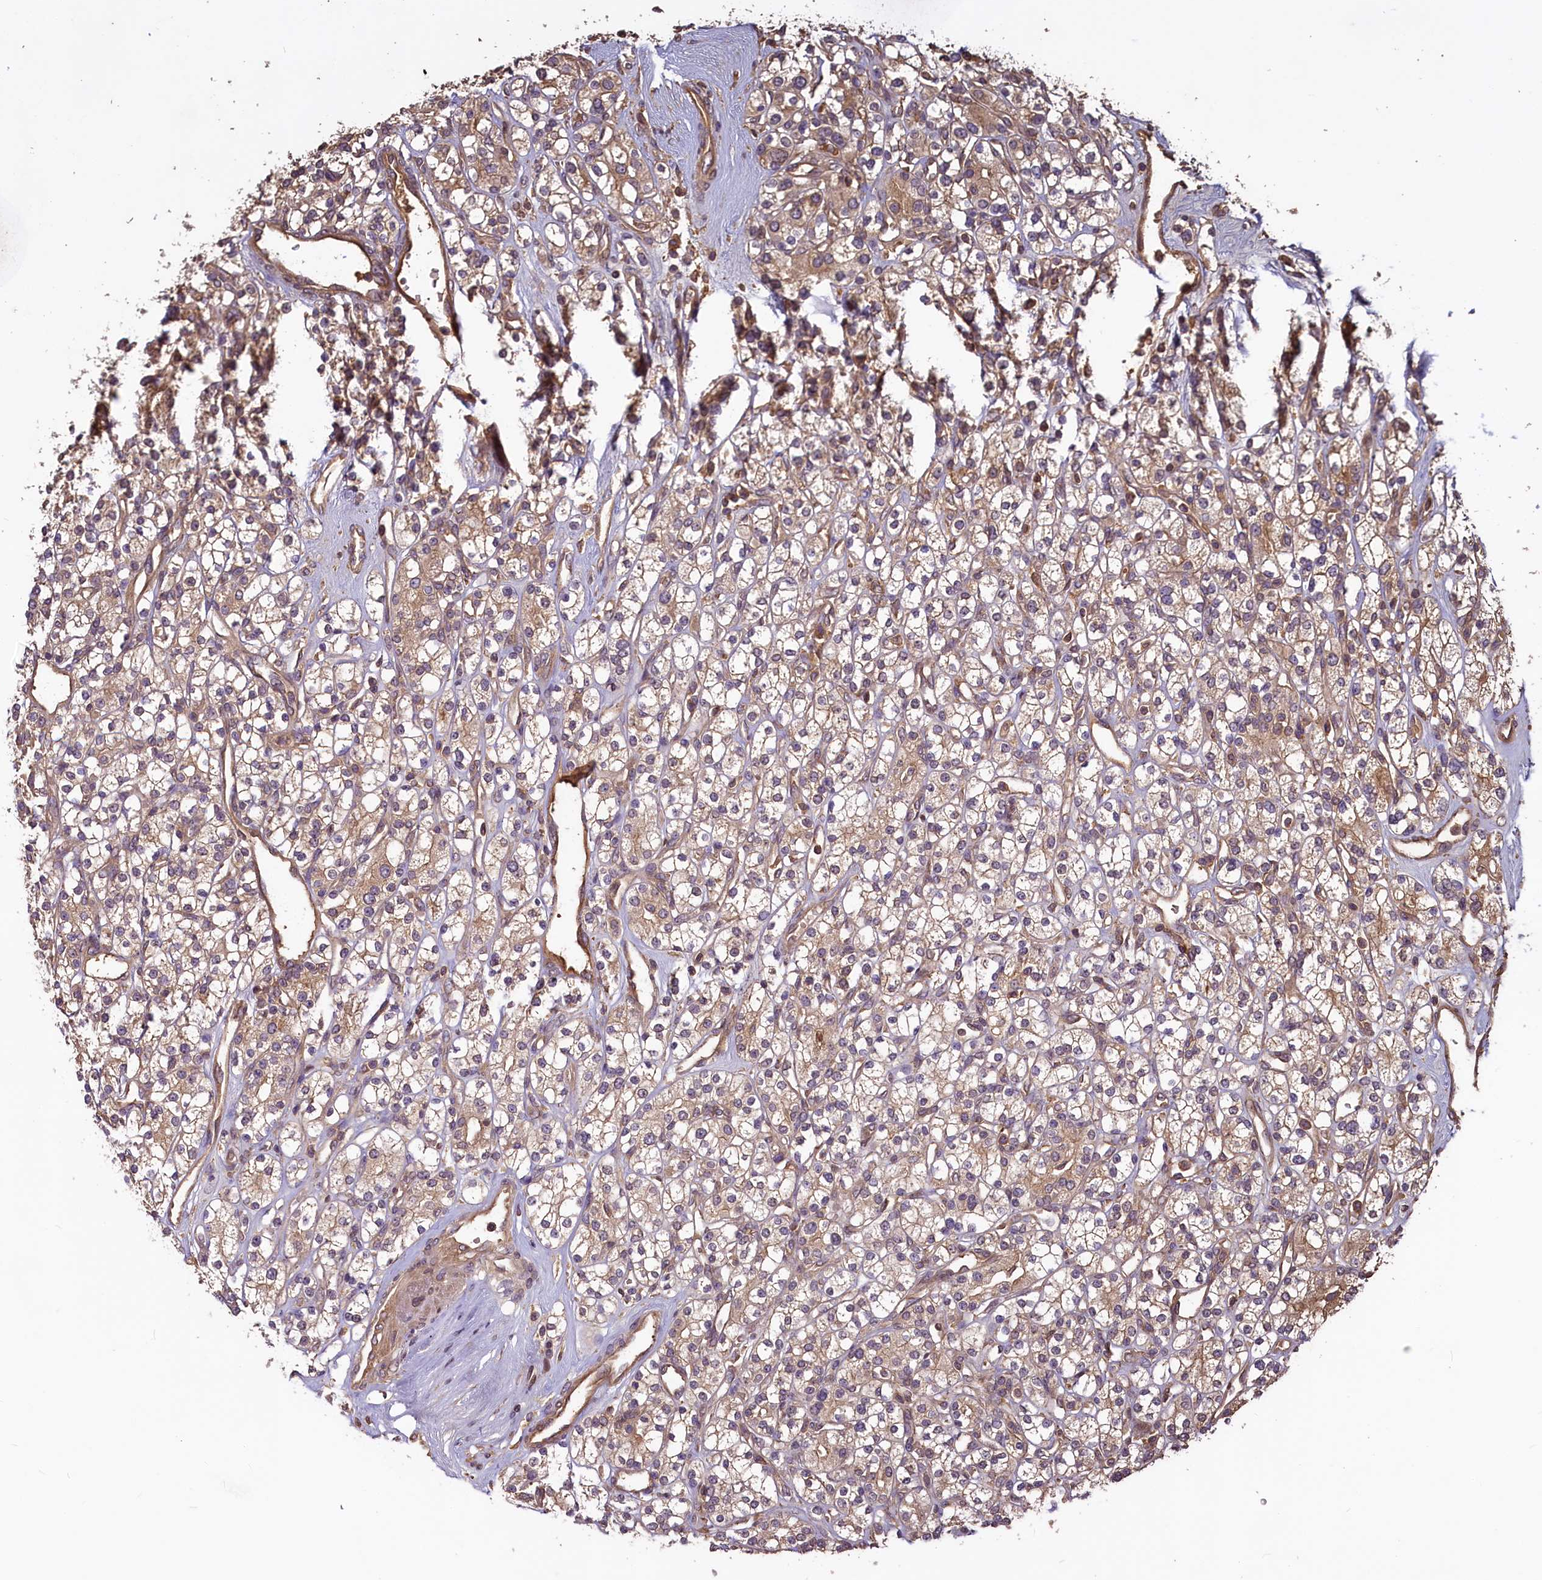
{"staining": {"intensity": "moderate", "quantity": ">75%", "location": "cytoplasmic/membranous"}, "tissue": "renal cancer", "cell_type": "Tumor cells", "image_type": "cancer", "snomed": [{"axis": "morphology", "description": "Adenocarcinoma, NOS"}, {"axis": "topography", "description": "Kidney"}], "caption": "Renal cancer tissue demonstrates moderate cytoplasmic/membranous expression in approximately >75% of tumor cells Using DAB (3,3'-diaminobenzidine) (brown) and hematoxylin (blue) stains, captured at high magnification using brightfield microscopy.", "gene": "NUDT6", "patient": {"sex": "male", "age": 77}}